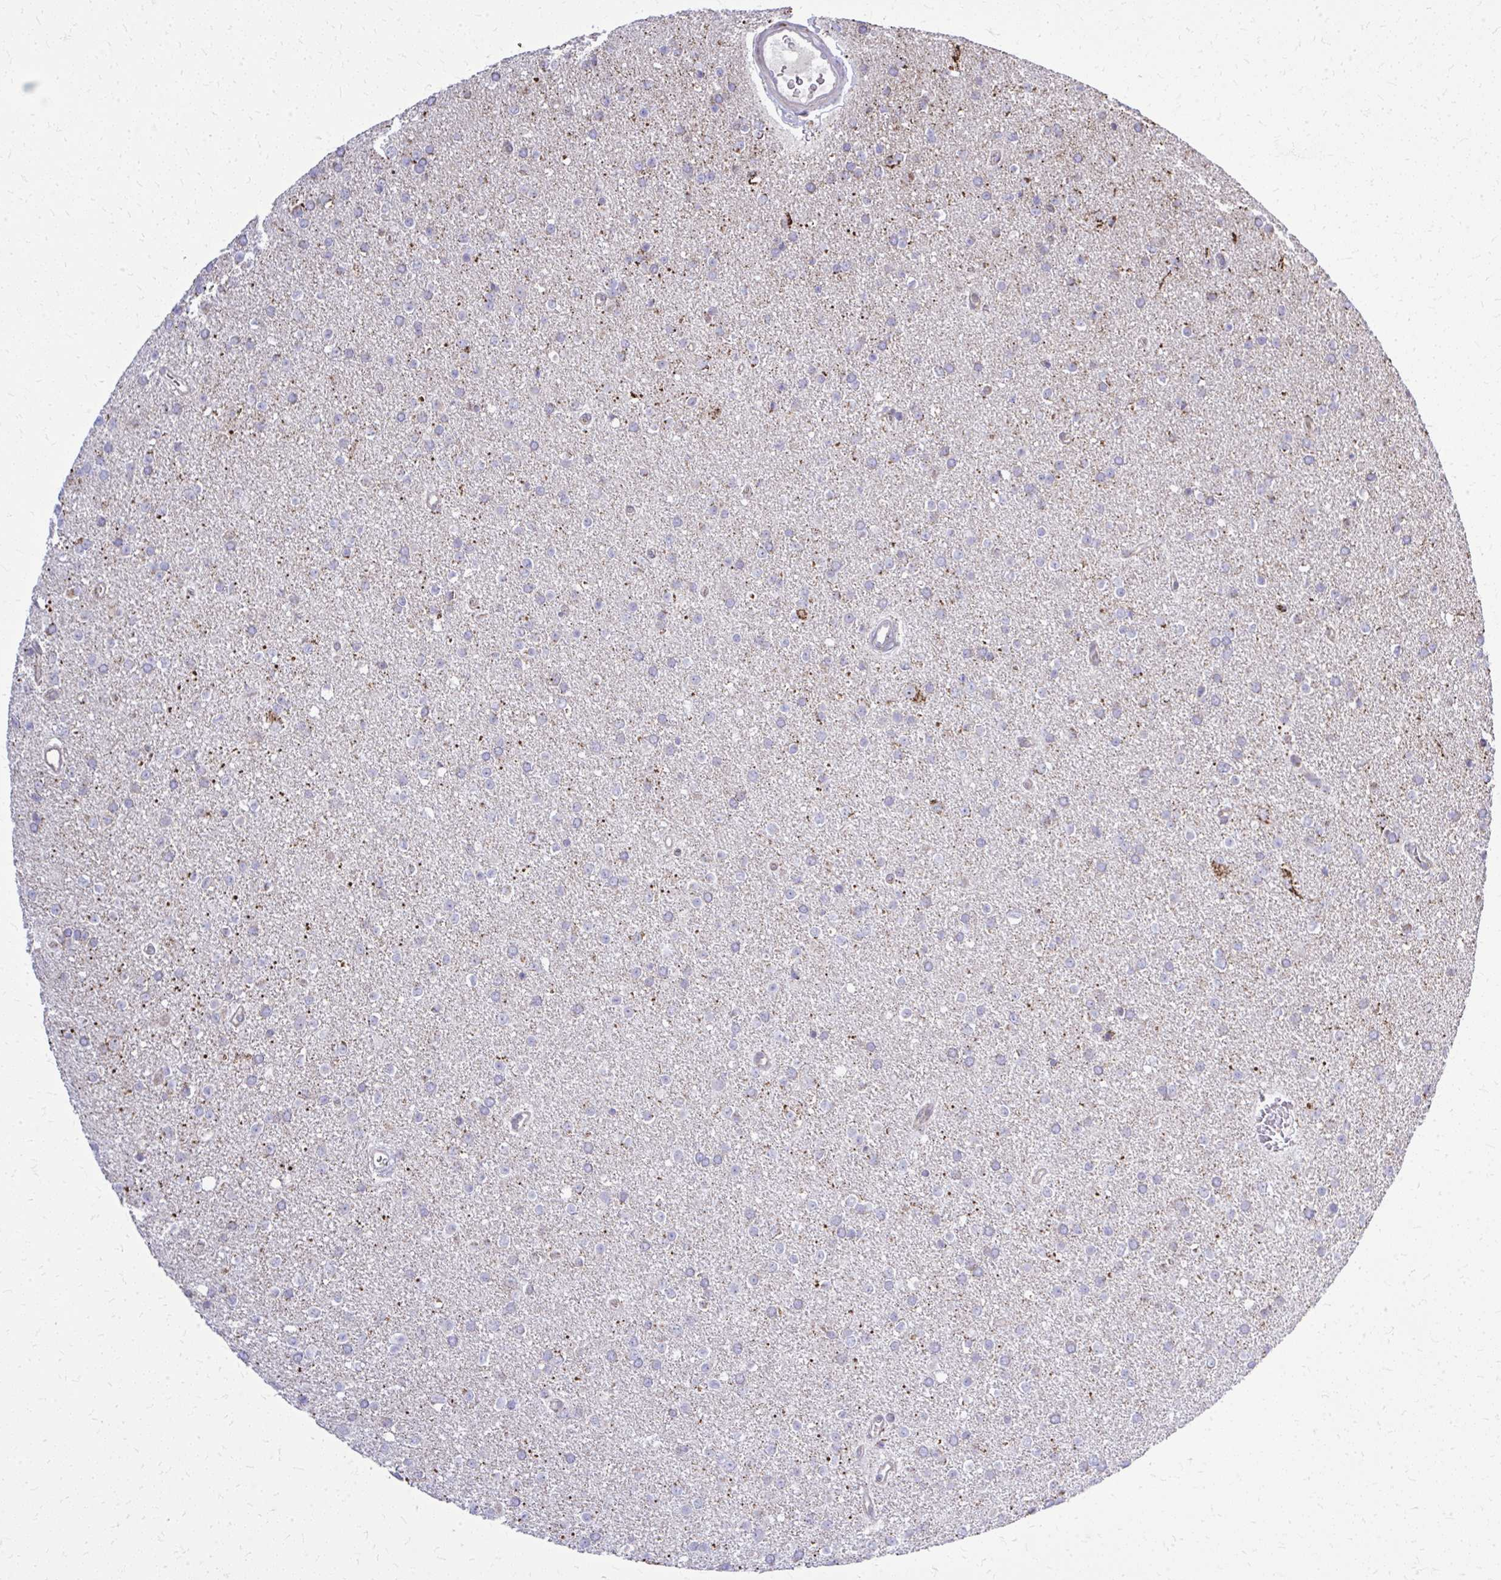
{"staining": {"intensity": "weak", "quantity": "25%-75%", "location": "cytoplasmic/membranous"}, "tissue": "glioma", "cell_type": "Tumor cells", "image_type": "cancer", "snomed": [{"axis": "morphology", "description": "Glioma, malignant, Low grade"}, {"axis": "topography", "description": "Brain"}], "caption": "Immunohistochemical staining of low-grade glioma (malignant) exhibits low levels of weak cytoplasmic/membranous expression in about 25%-75% of tumor cells.", "gene": "ZNF362", "patient": {"sex": "female", "age": 34}}